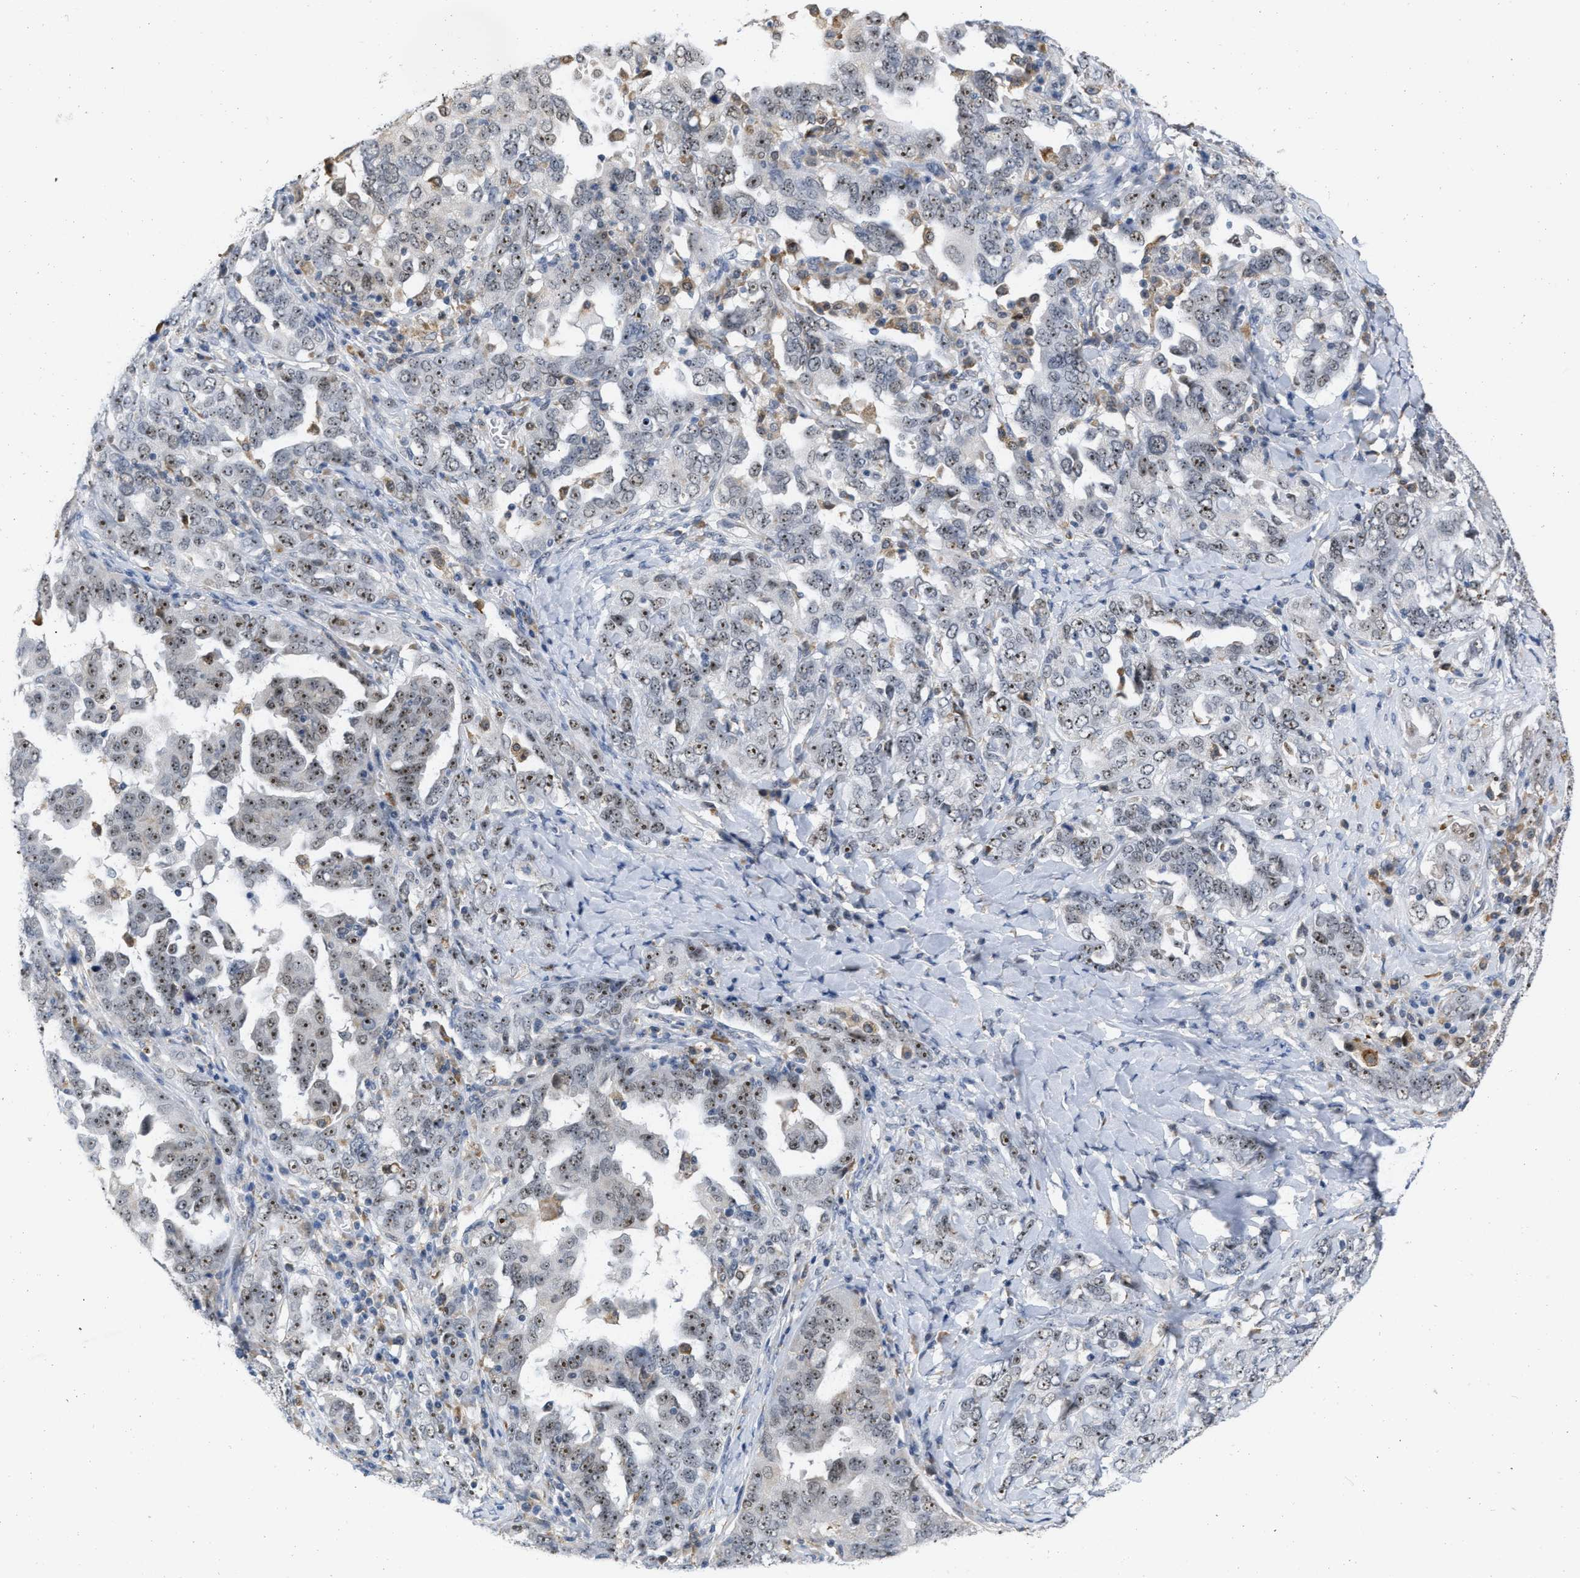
{"staining": {"intensity": "moderate", "quantity": ">75%", "location": "nuclear"}, "tissue": "ovarian cancer", "cell_type": "Tumor cells", "image_type": "cancer", "snomed": [{"axis": "morphology", "description": "Carcinoma, endometroid"}, {"axis": "topography", "description": "Ovary"}], "caption": "Immunohistochemical staining of human ovarian cancer (endometroid carcinoma) displays moderate nuclear protein staining in approximately >75% of tumor cells.", "gene": "ELAC2", "patient": {"sex": "female", "age": 62}}